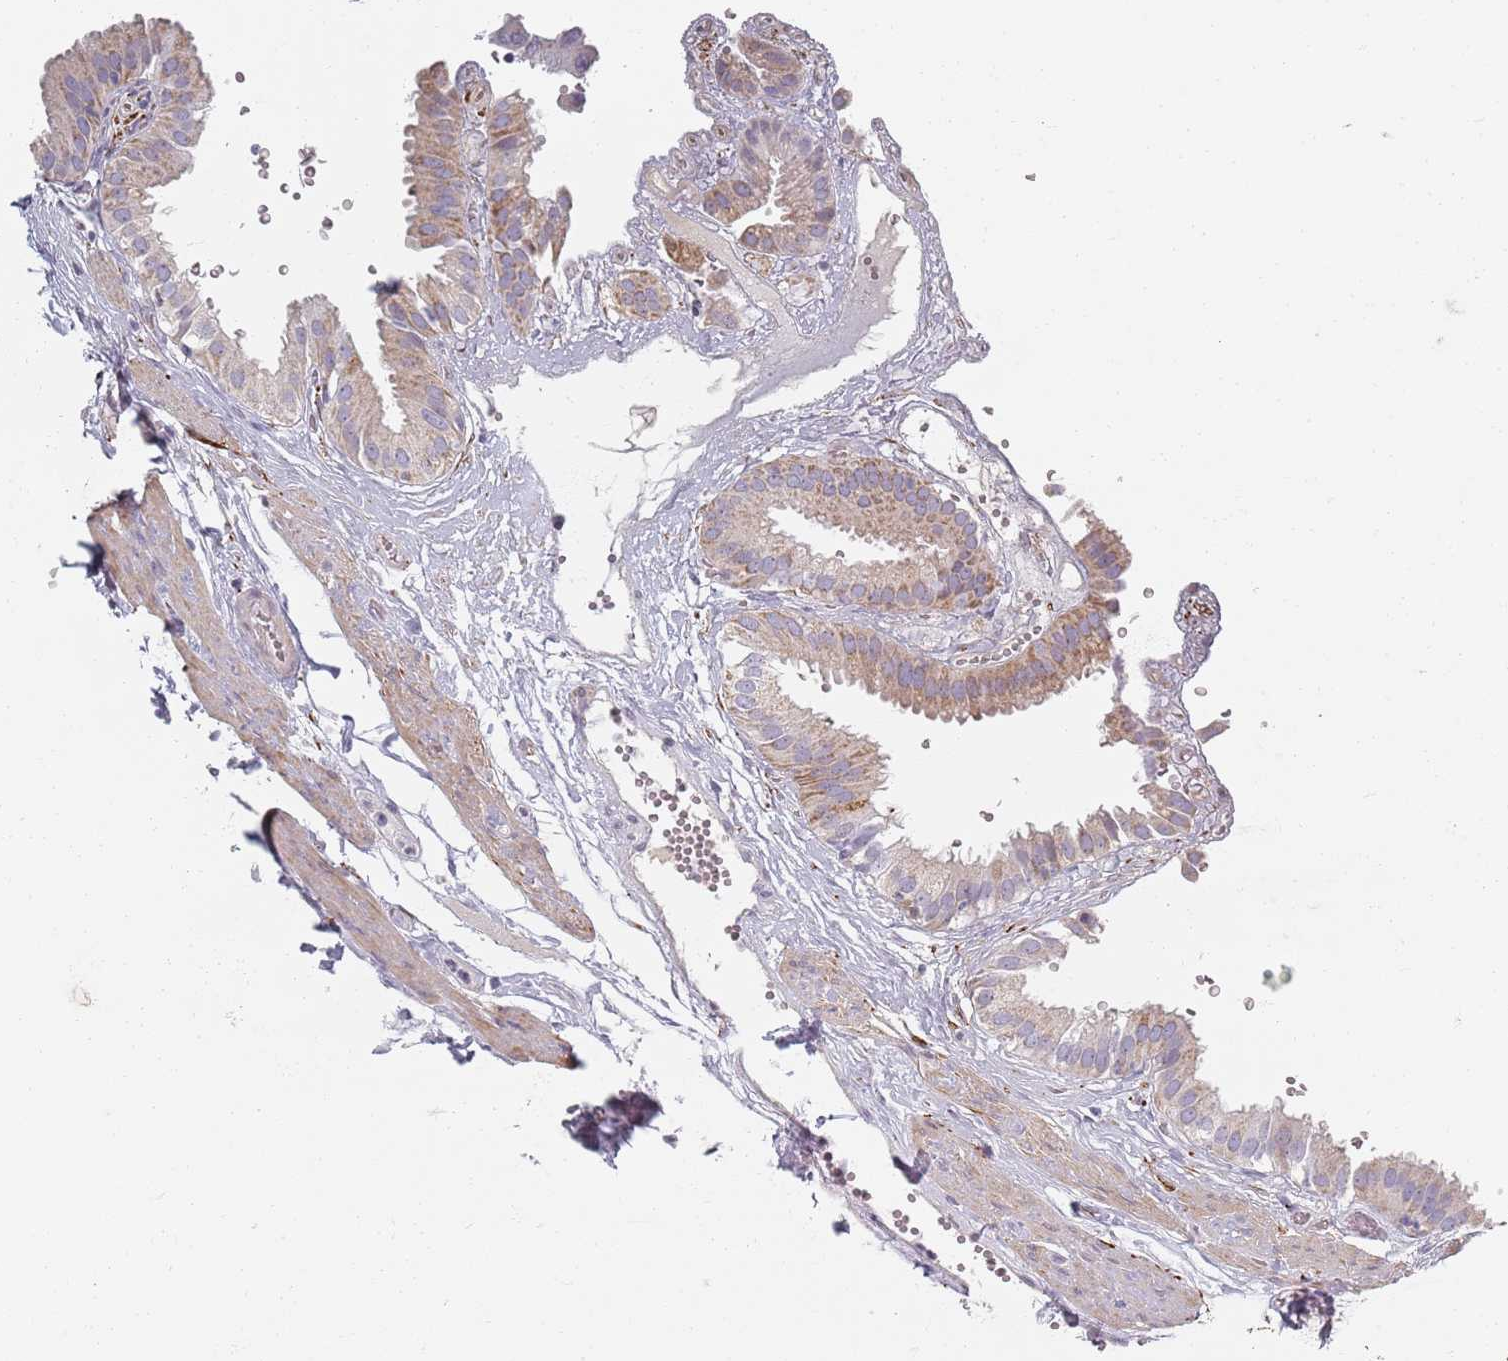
{"staining": {"intensity": "moderate", "quantity": "<25%", "location": "cytoplasmic/membranous"}, "tissue": "gallbladder", "cell_type": "Glandular cells", "image_type": "normal", "snomed": [{"axis": "morphology", "description": "Normal tissue, NOS"}, {"axis": "topography", "description": "Gallbladder"}], "caption": "IHC photomicrograph of normal gallbladder stained for a protein (brown), which displays low levels of moderate cytoplasmic/membranous positivity in about <25% of glandular cells.", "gene": "SYNGR3", "patient": {"sex": "female", "age": 61}}